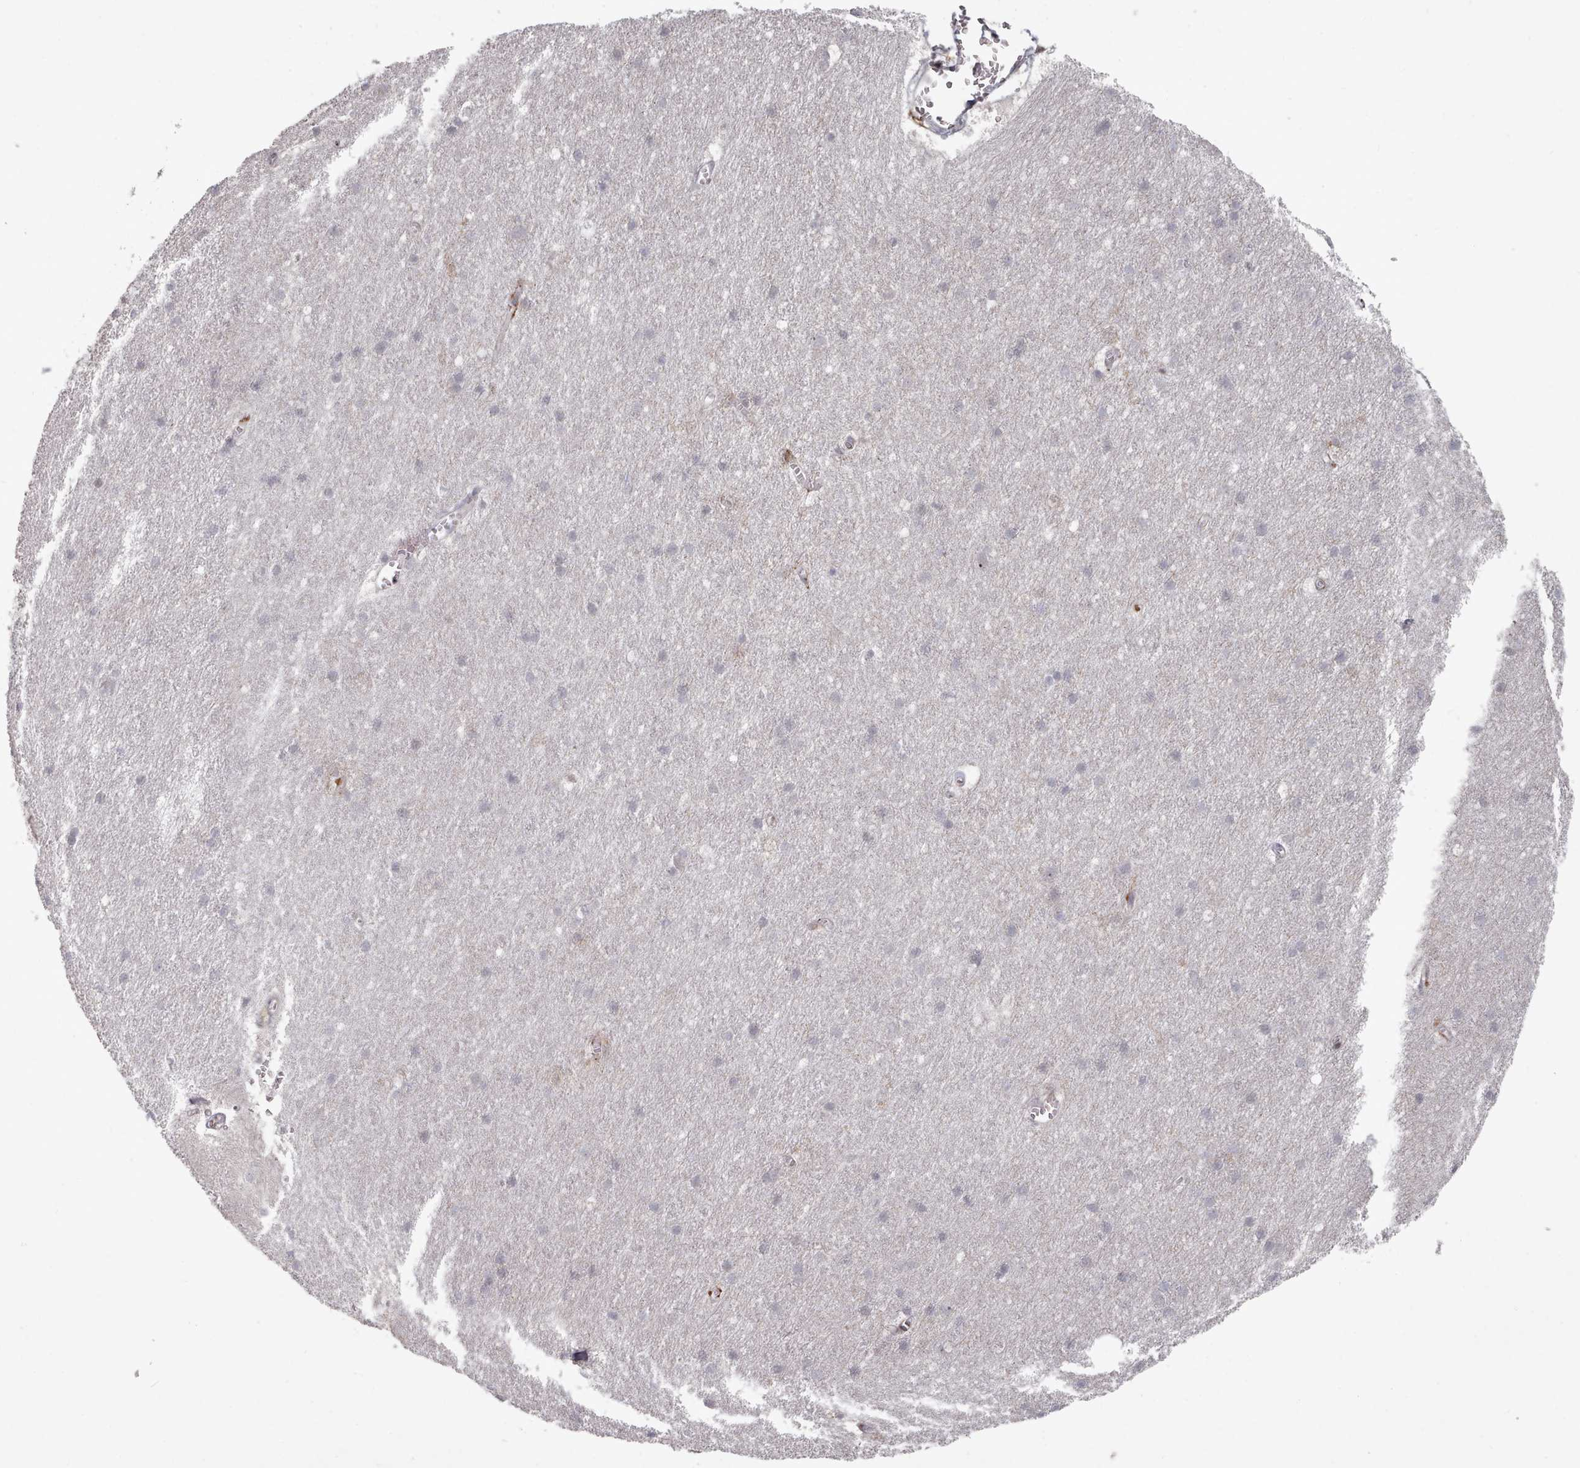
{"staining": {"intensity": "moderate", "quantity": "<25%", "location": "cytoplasmic/membranous"}, "tissue": "cerebral cortex", "cell_type": "Endothelial cells", "image_type": "normal", "snomed": [{"axis": "morphology", "description": "Normal tissue, NOS"}, {"axis": "topography", "description": "Cerebral cortex"}], "caption": "This image reveals immunohistochemistry staining of normal human cerebral cortex, with low moderate cytoplasmic/membranous positivity in approximately <25% of endothelial cells.", "gene": "COL8A2", "patient": {"sex": "male", "age": 54}}